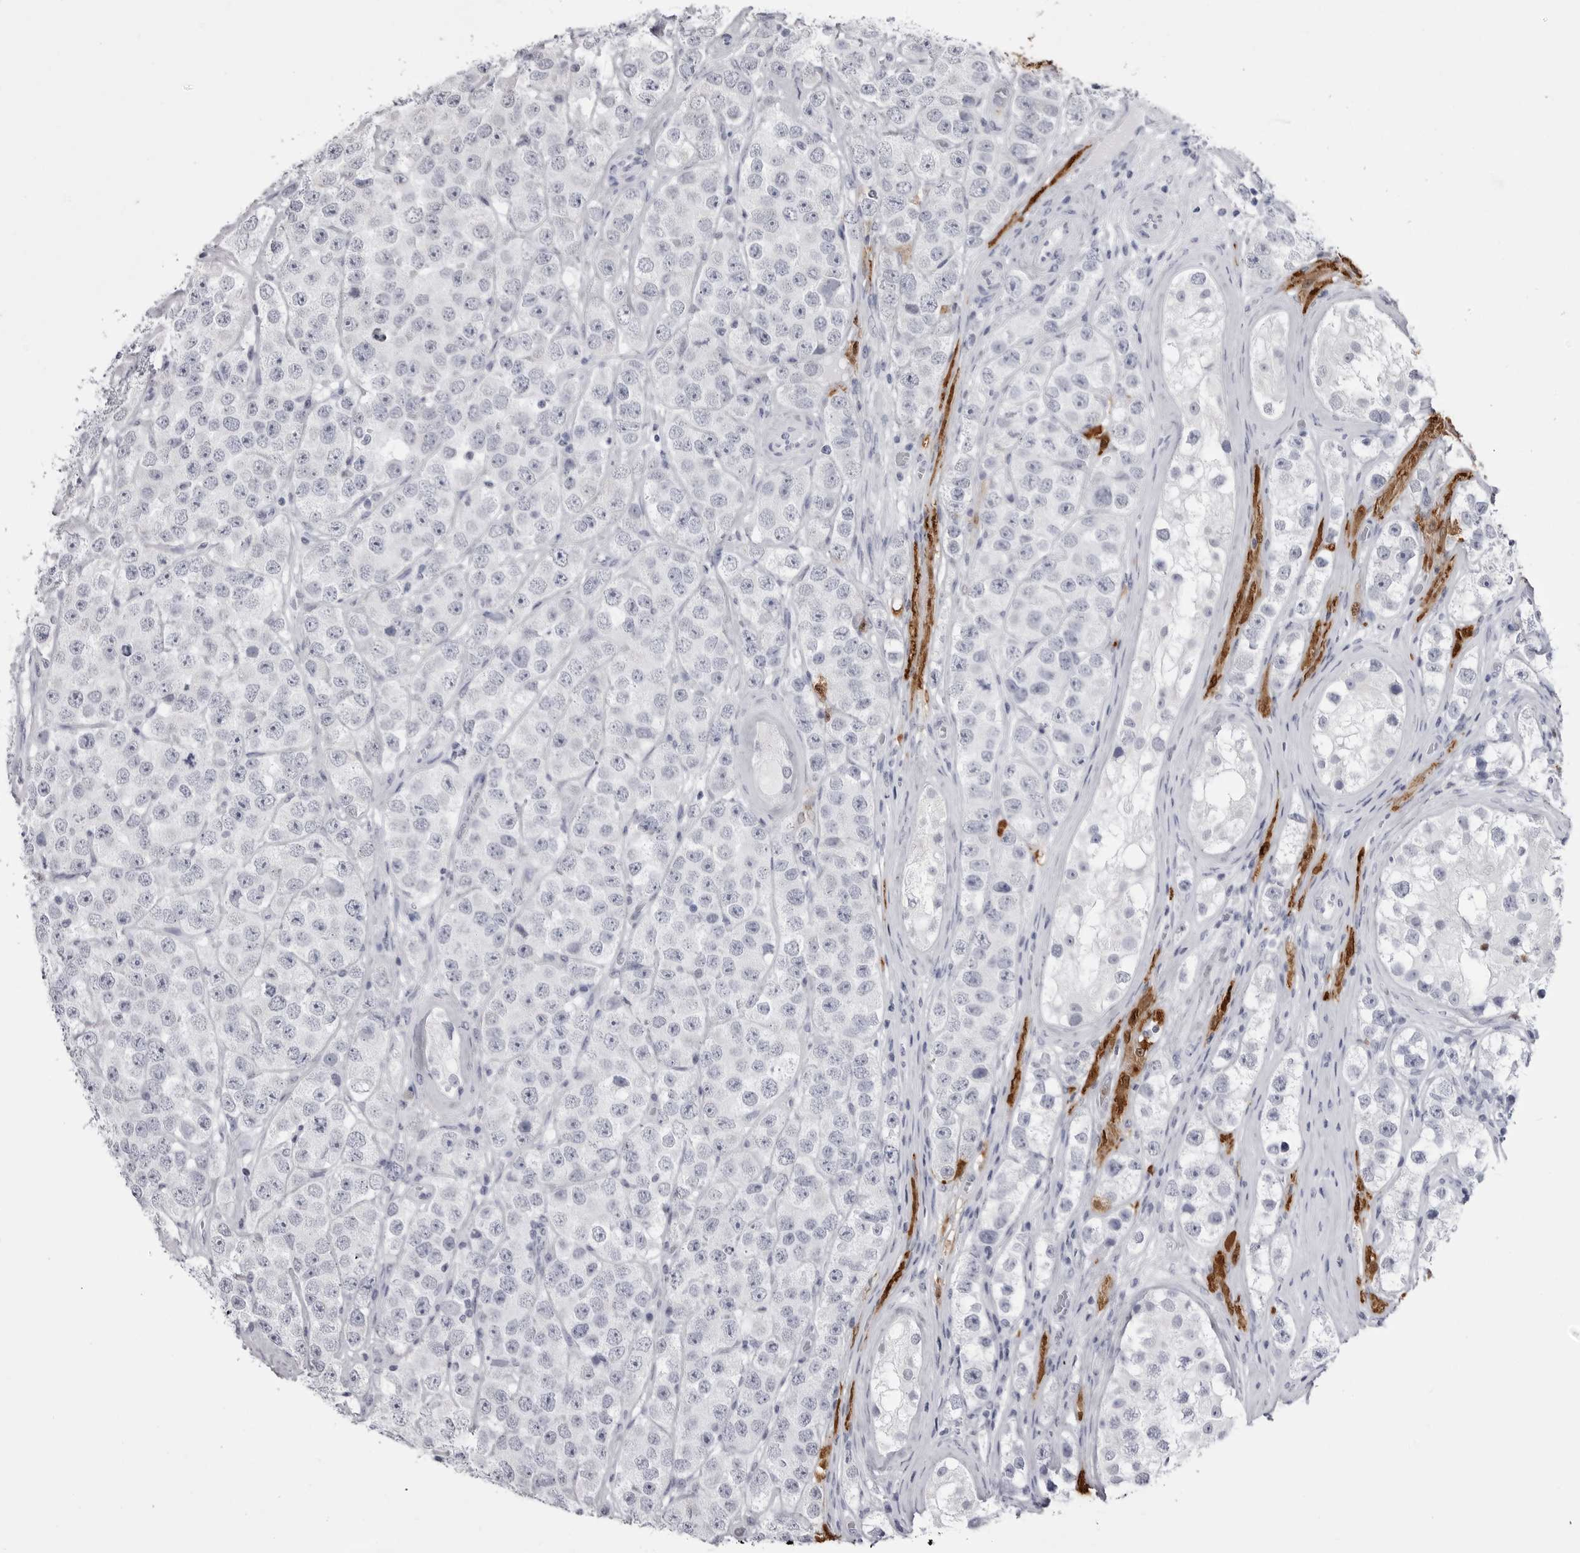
{"staining": {"intensity": "negative", "quantity": "none", "location": "none"}, "tissue": "testis cancer", "cell_type": "Tumor cells", "image_type": "cancer", "snomed": [{"axis": "morphology", "description": "Seminoma, NOS"}, {"axis": "topography", "description": "Testis"}], "caption": "An IHC photomicrograph of testis seminoma is shown. There is no staining in tumor cells of testis seminoma.", "gene": "STAP2", "patient": {"sex": "male", "age": 28}}